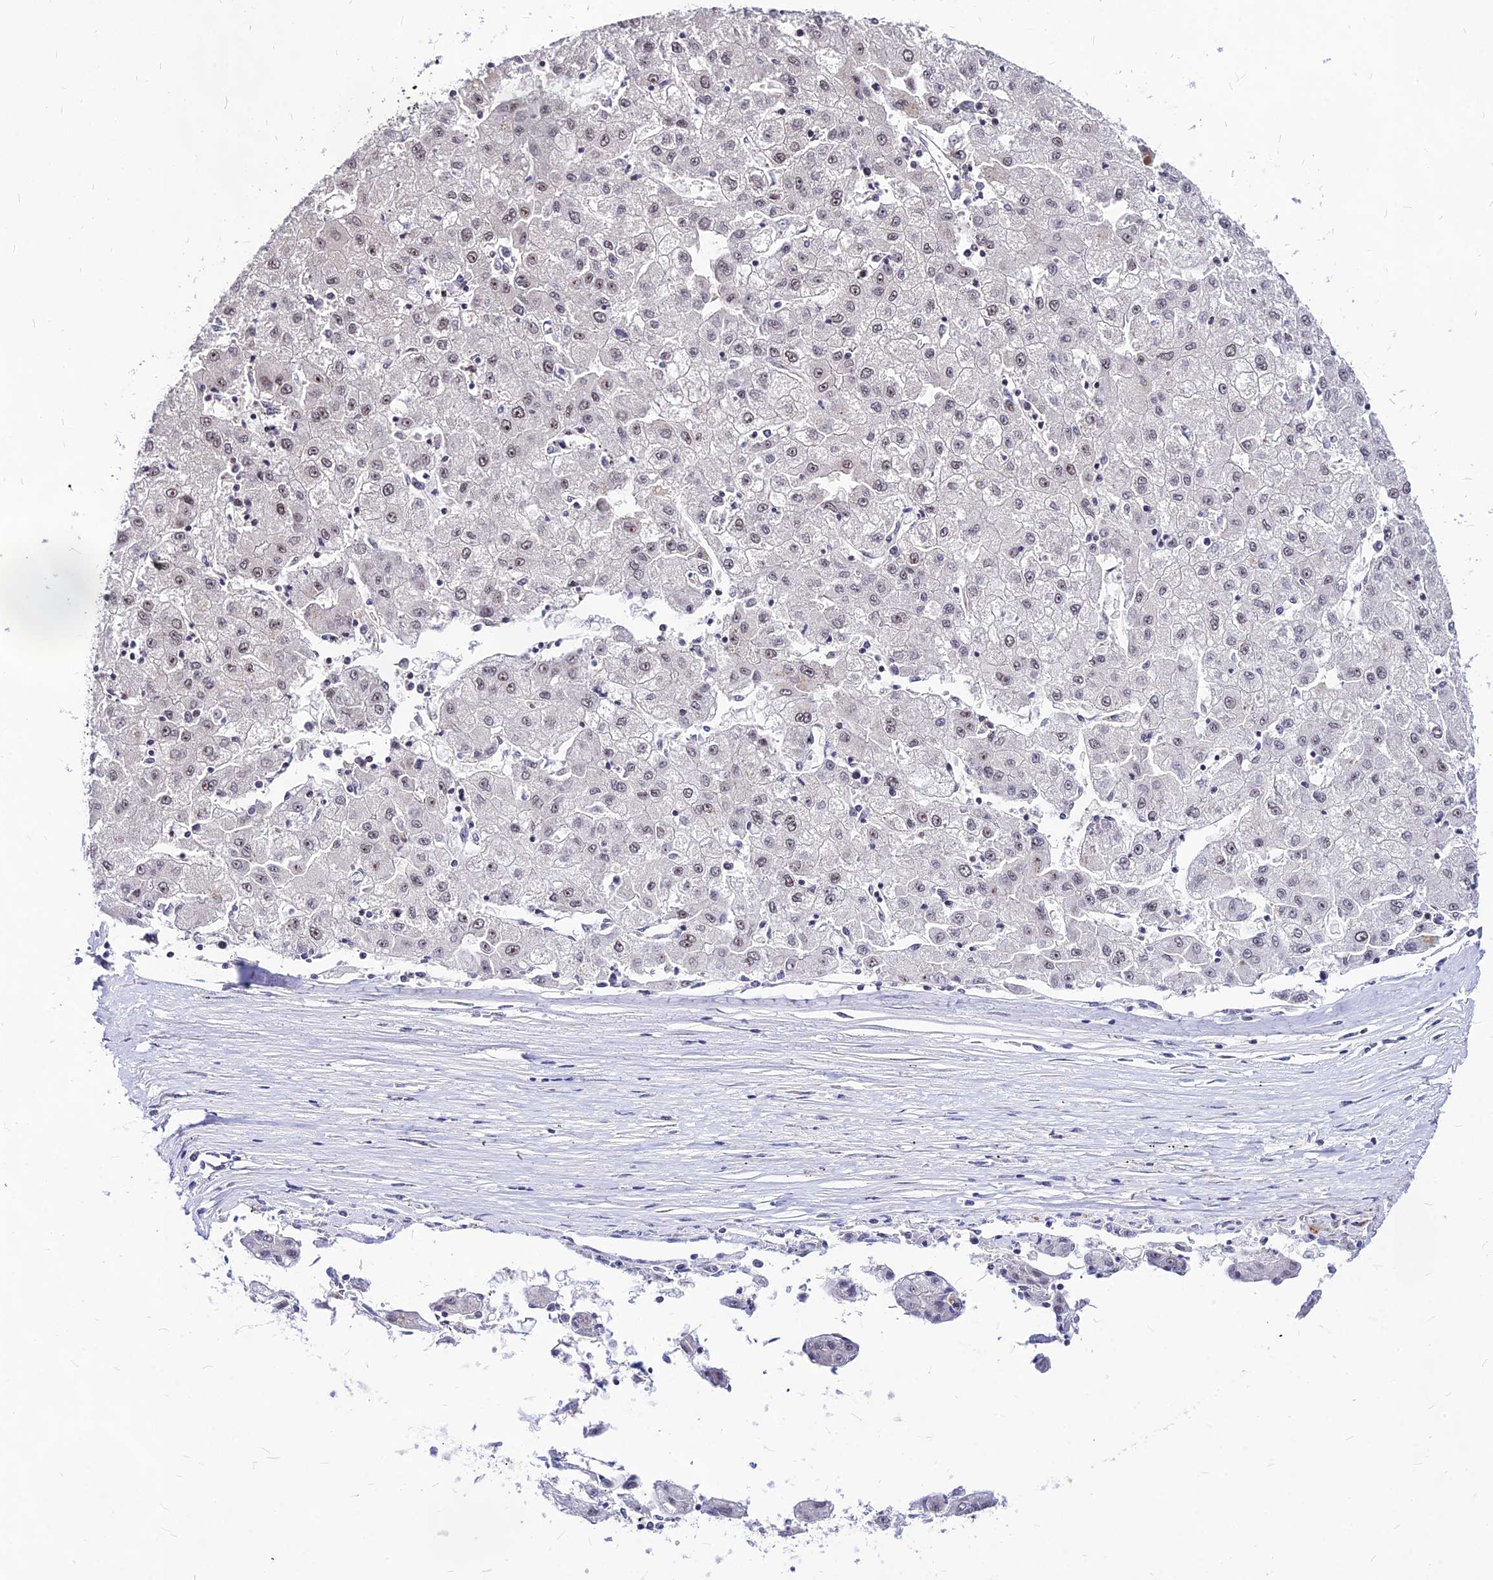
{"staining": {"intensity": "negative", "quantity": "none", "location": "none"}, "tissue": "liver cancer", "cell_type": "Tumor cells", "image_type": "cancer", "snomed": [{"axis": "morphology", "description": "Carcinoma, Hepatocellular, NOS"}, {"axis": "topography", "description": "Liver"}], "caption": "An immunohistochemistry histopathology image of liver cancer (hepatocellular carcinoma) is shown. There is no staining in tumor cells of liver cancer (hepatocellular carcinoma). Nuclei are stained in blue.", "gene": "DDX55", "patient": {"sex": "male", "age": 72}}